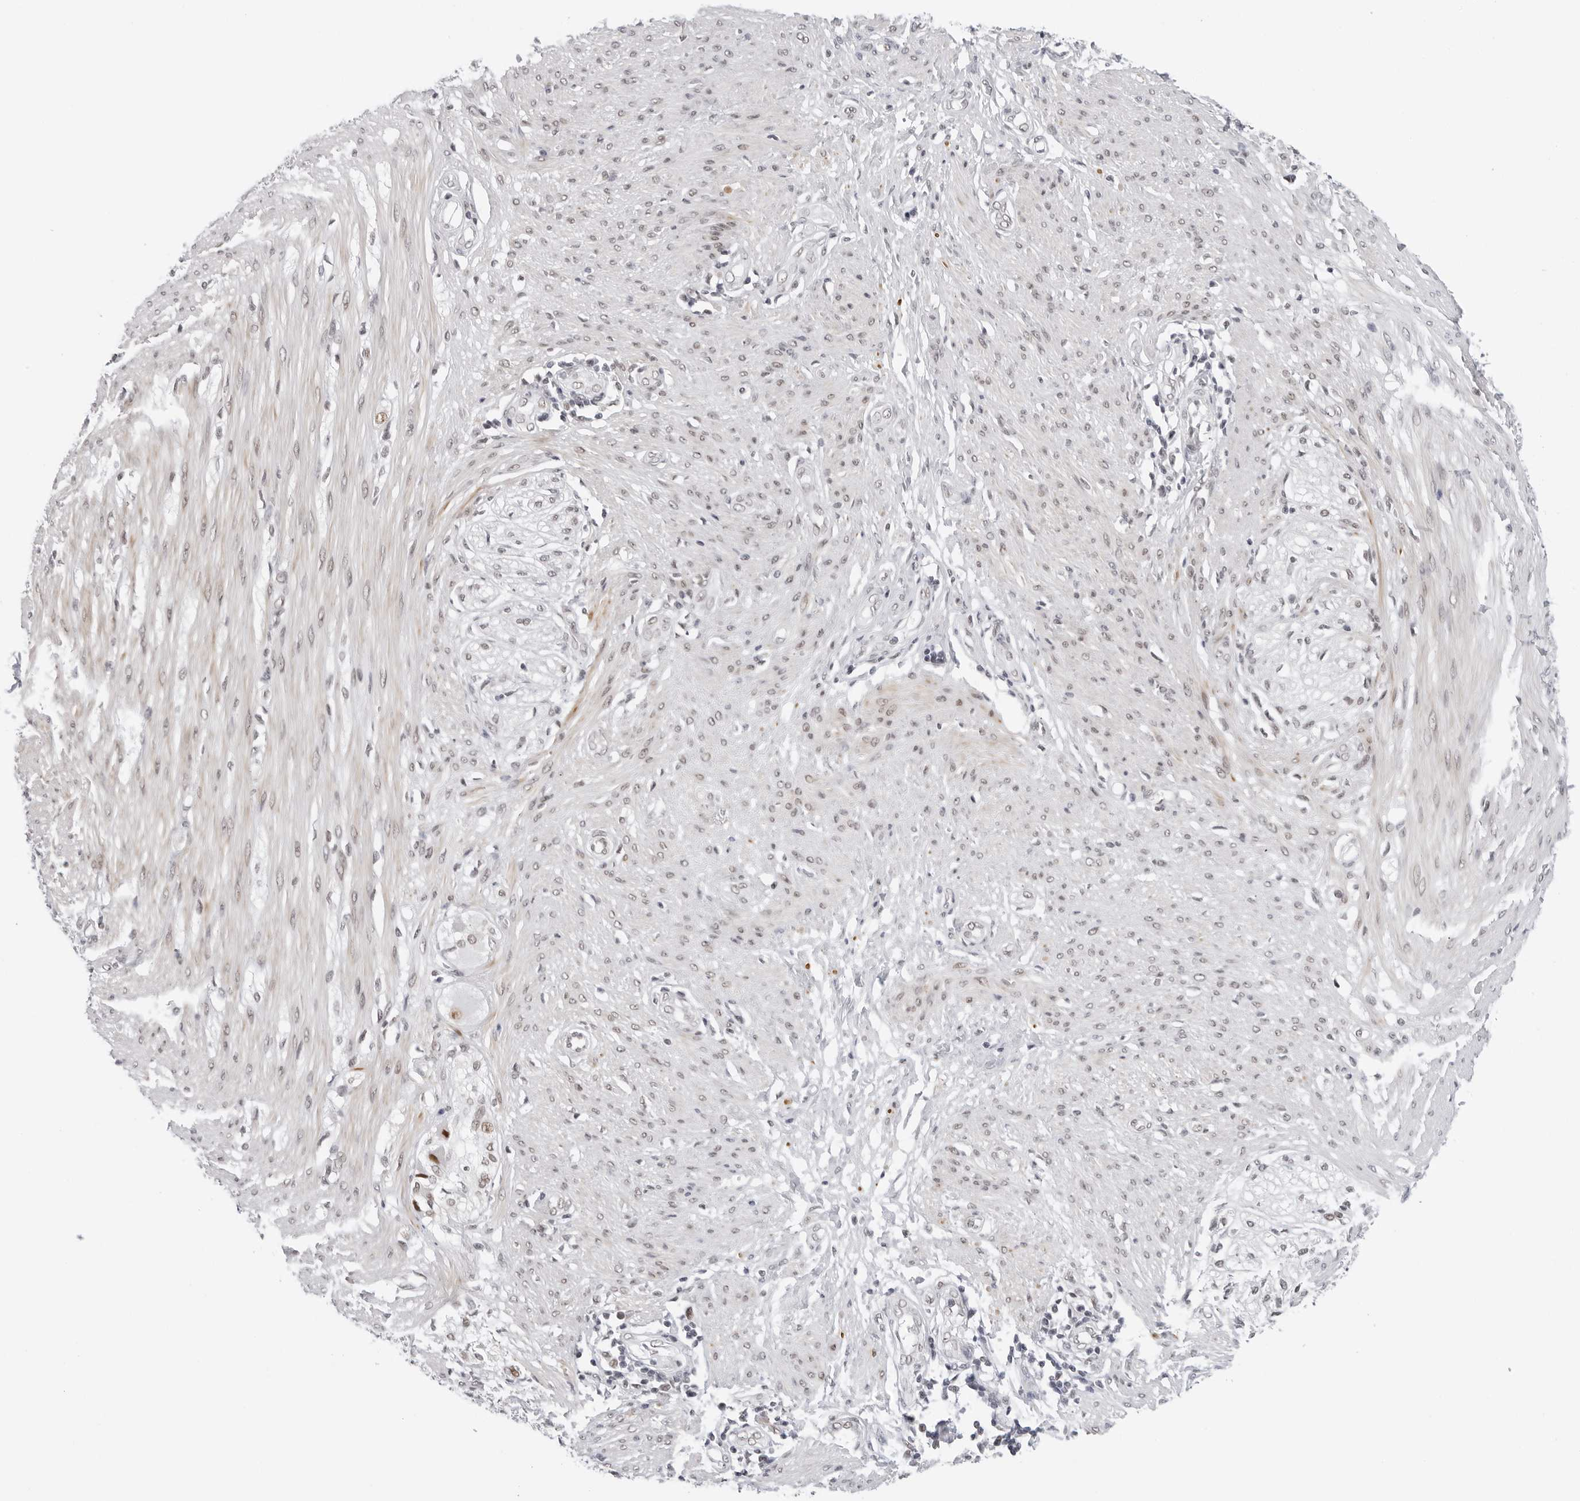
{"staining": {"intensity": "weak", "quantity": "25%-75%", "location": "nuclear"}, "tissue": "smooth muscle", "cell_type": "Smooth muscle cells", "image_type": "normal", "snomed": [{"axis": "morphology", "description": "Normal tissue, NOS"}, {"axis": "morphology", "description": "Adenocarcinoma, NOS"}, {"axis": "topography", "description": "Colon"}, {"axis": "topography", "description": "Peripheral nerve tissue"}], "caption": "Immunohistochemistry (IHC) staining of unremarkable smooth muscle, which displays low levels of weak nuclear expression in about 25%-75% of smooth muscle cells indicating weak nuclear protein expression. The staining was performed using DAB (brown) for protein detection and nuclei were counterstained in hematoxylin (blue).", "gene": "FOXK2", "patient": {"sex": "male", "age": 14}}